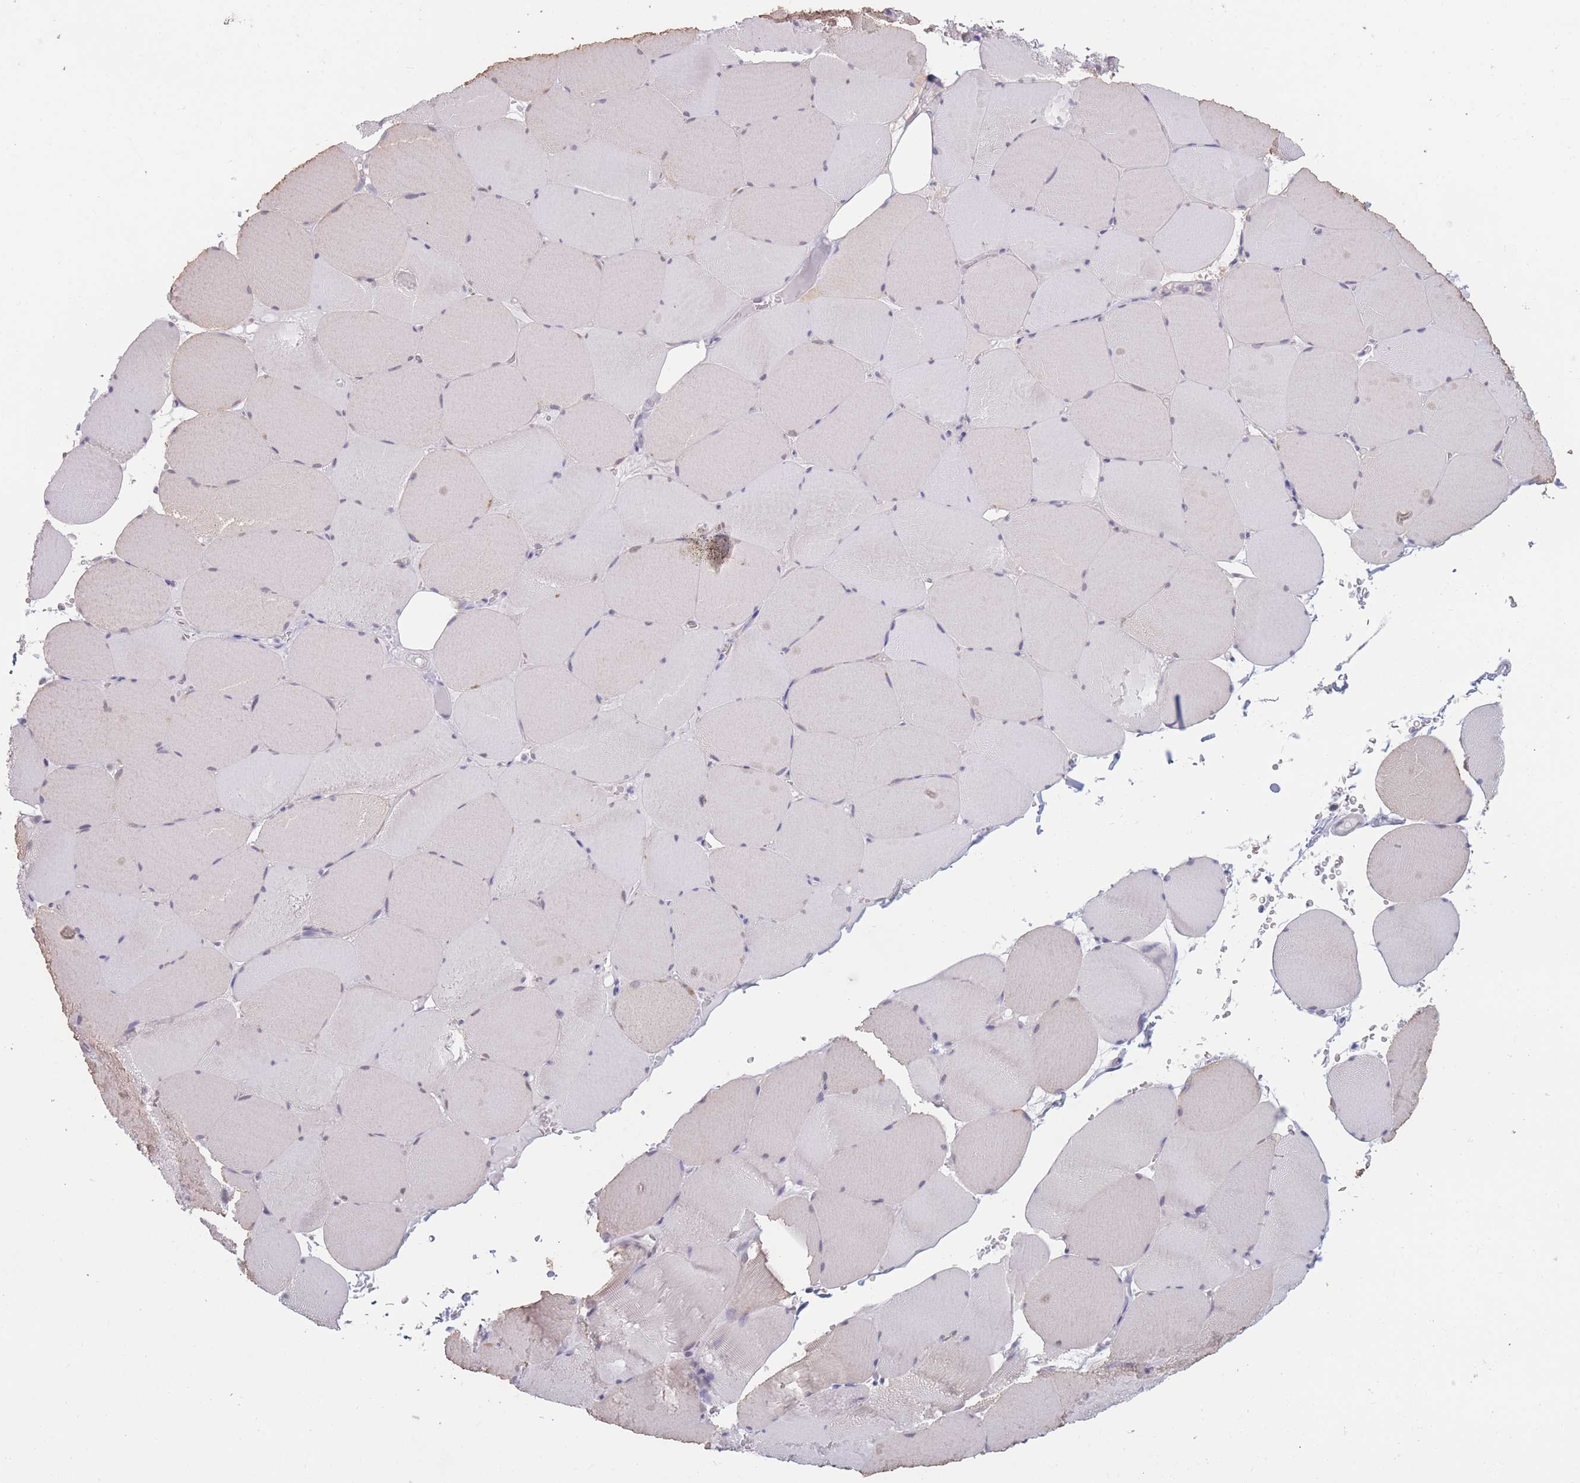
{"staining": {"intensity": "negative", "quantity": "none", "location": "none"}, "tissue": "skeletal muscle", "cell_type": "Myocytes", "image_type": "normal", "snomed": [{"axis": "morphology", "description": "Normal tissue, NOS"}, {"axis": "topography", "description": "Skeletal muscle"}, {"axis": "topography", "description": "Head-Neck"}], "caption": "The image reveals no significant expression in myocytes of skeletal muscle. Brightfield microscopy of immunohistochemistry (IHC) stained with DAB (3,3'-diaminobenzidine) (brown) and hematoxylin (blue), captured at high magnification.", "gene": "COL27A1", "patient": {"sex": "male", "age": 66}}